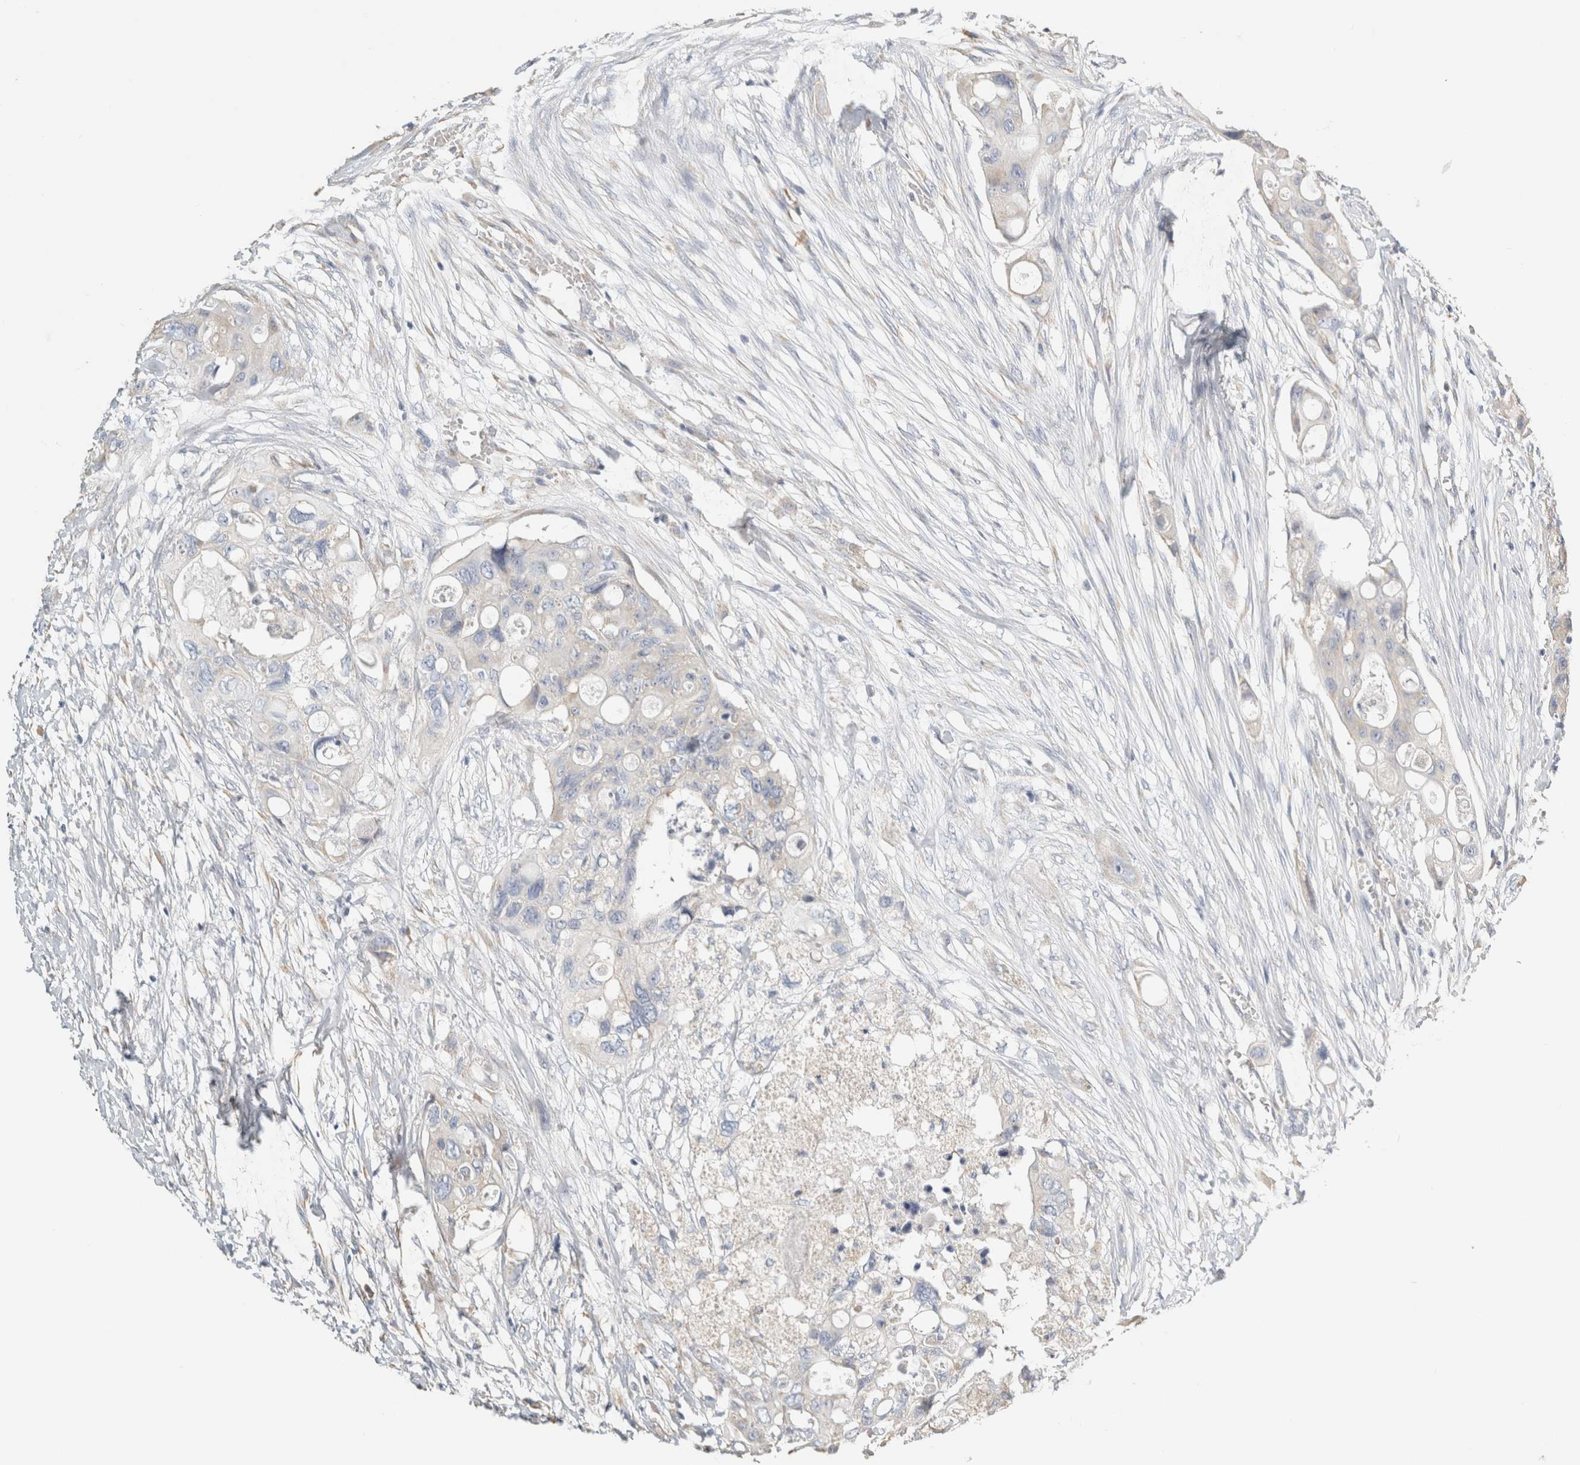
{"staining": {"intensity": "negative", "quantity": "none", "location": "none"}, "tissue": "colorectal cancer", "cell_type": "Tumor cells", "image_type": "cancer", "snomed": [{"axis": "morphology", "description": "Adenocarcinoma, NOS"}, {"axis": "topography", "description": "Colon"}], "caption": "The histopathology image shows no staining of tumor cells in adenocarcinoma (colorectal).", "gene": "NEFM", "patient": {"sex": "female", "age": 57}}